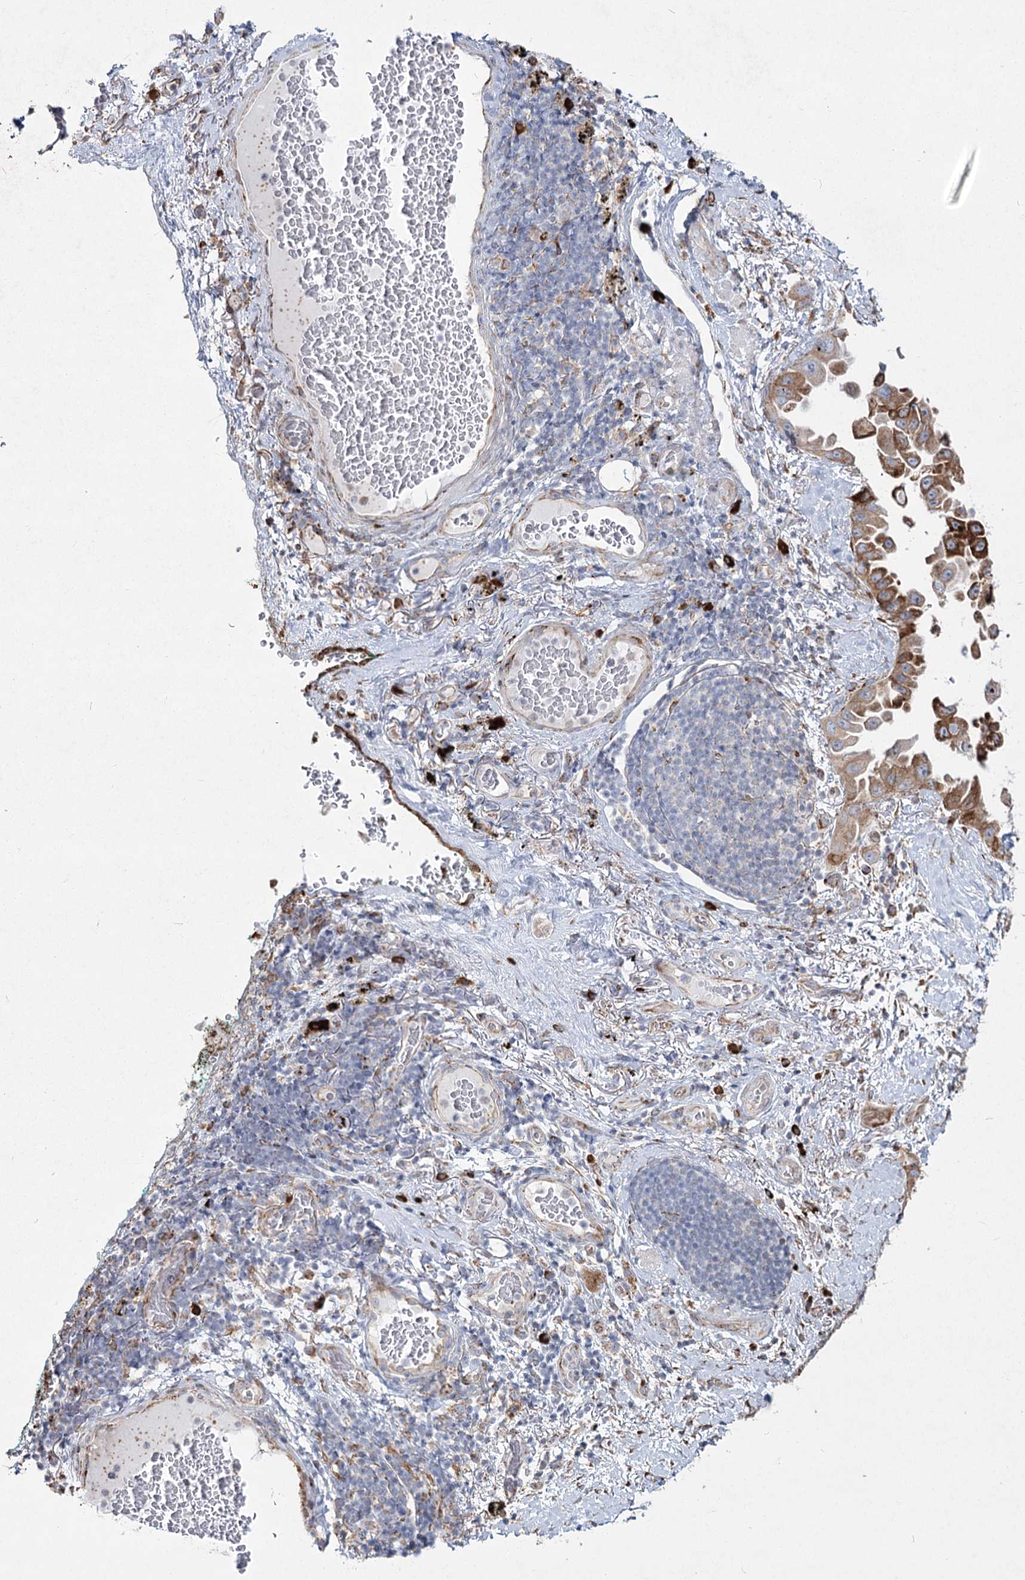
{"staining": {"intensity": "moderate", "quantity": ">75%", "location": "cytoplasmic/membranous"}, "tissue": "lung cancer", "cell_type": "Tumor cells", "image_type": "cancer", "snomed": [{"axis": "morphology", "description": "Adenocarcinoma, NOS"}, {"axis": "topography", "description": "Lung"}], "caption": "Immunohistochemical staining of lung cancer demonstrates moderate cytoplasmic/membranous protein positivity in about >75% of tumor cells.", "gene": "NHLRC2", "patient": {"sex": "female", "age": 67}}